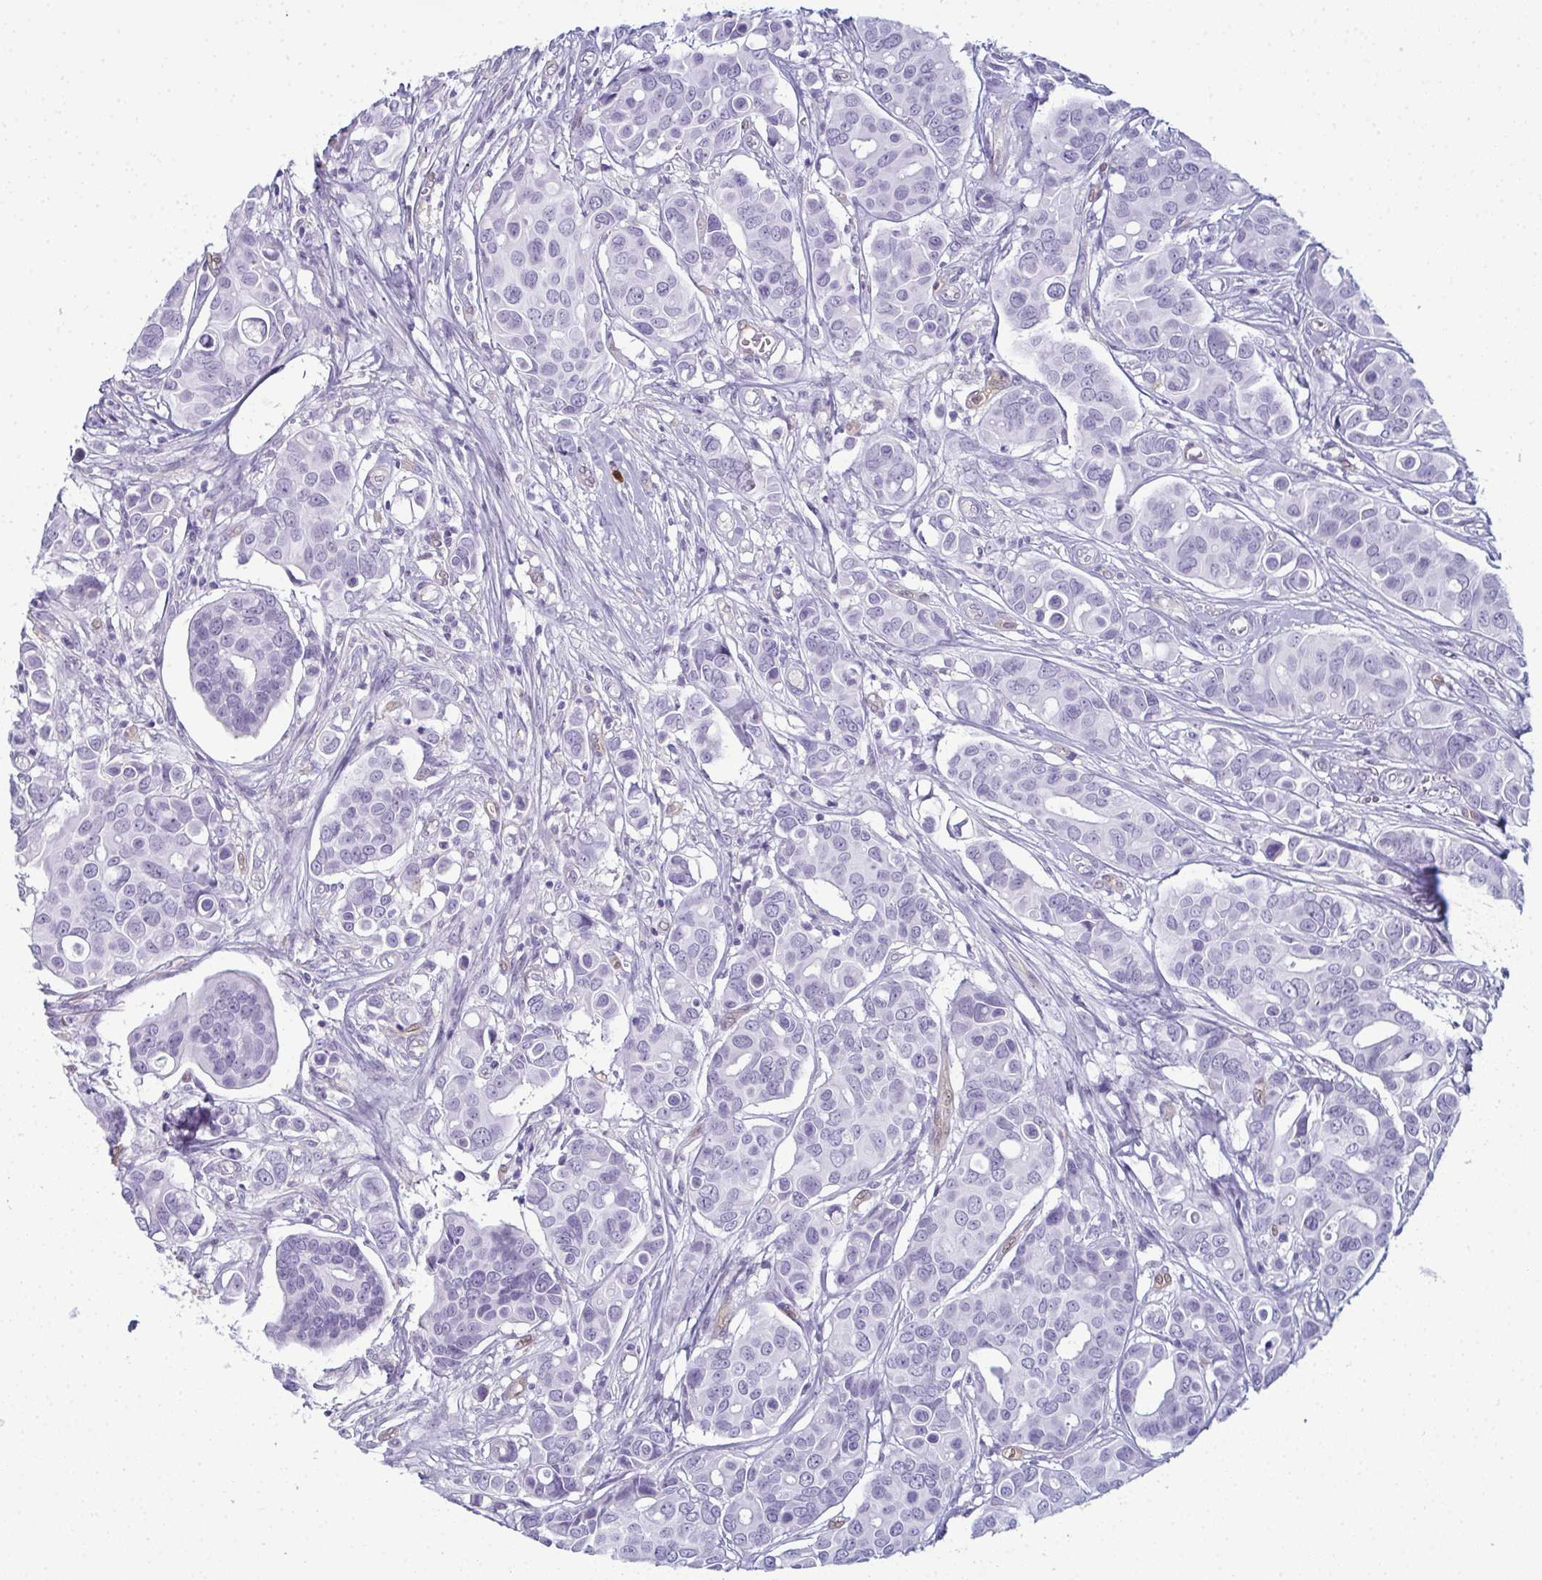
{"staining": {"intensity": "negative", "quantity": "none", "location": "none"}, "tissue": "breast cancer", "cell_type": "Tumor cells", "image_type": "cancer", "snomed": [{"axis": "morphology", "description": "Normal tissue, NOS"}, {"axis": "morphology", "description": "Duct carcinoma"}, {"axis": "topography", "description": "Skin"}, {"axis": "topography", "description": "Breast"}], "caption": "DAB immunohistochemical staining of breast cancer demonstrates no significant expression in tumor cells.", "gene": "CDA", "patient": {"sex": "female", "age": 54}}